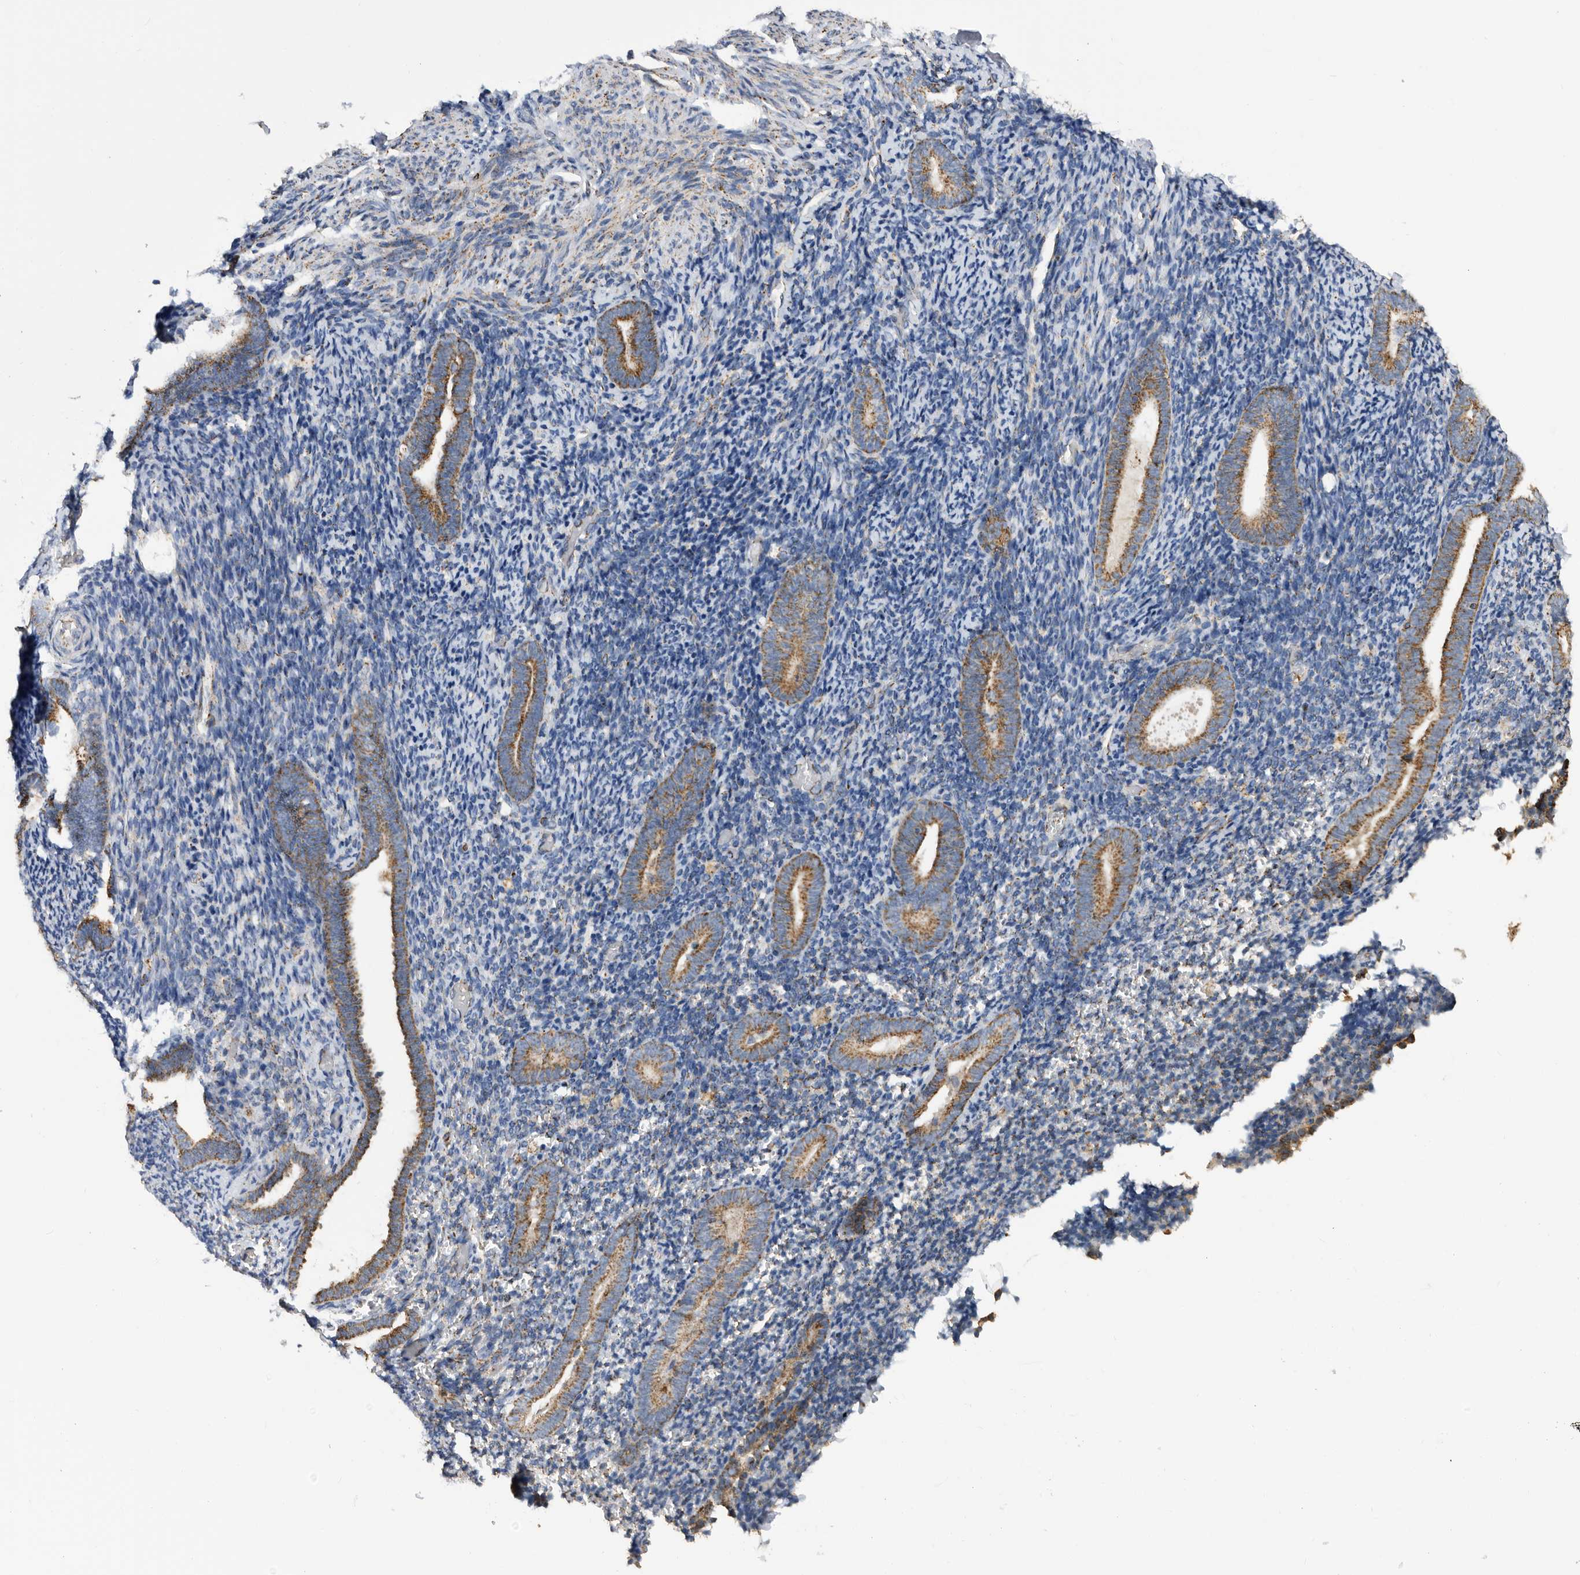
{"staining": {"intensity": "moderate", "quantity": "<25%", "location": "cytoplasmic/membranous"}, "tissue": "endometrium", "cell_type": "Cells in endometrial stroma", "image_type": "normal", "snomed": [{"axis": "morphology", "description": "Normal tissue, NOS"}, {"axis": "topography", "description": "Endometrium"}], "caption": "Immunohistochemistry (IHC) of normal endometrium reveals low levels of moderate cytoplasmic/membranous expression in about <25% of cells in endometrial stroma. The staining was performed using DAB to visualize the protein expression in brown, while the nuclei were stained in blue with hematoxylin (Magnification: 20x).", "gene": "WFDC1", "patient": {"sex": "female", "age": 51}}